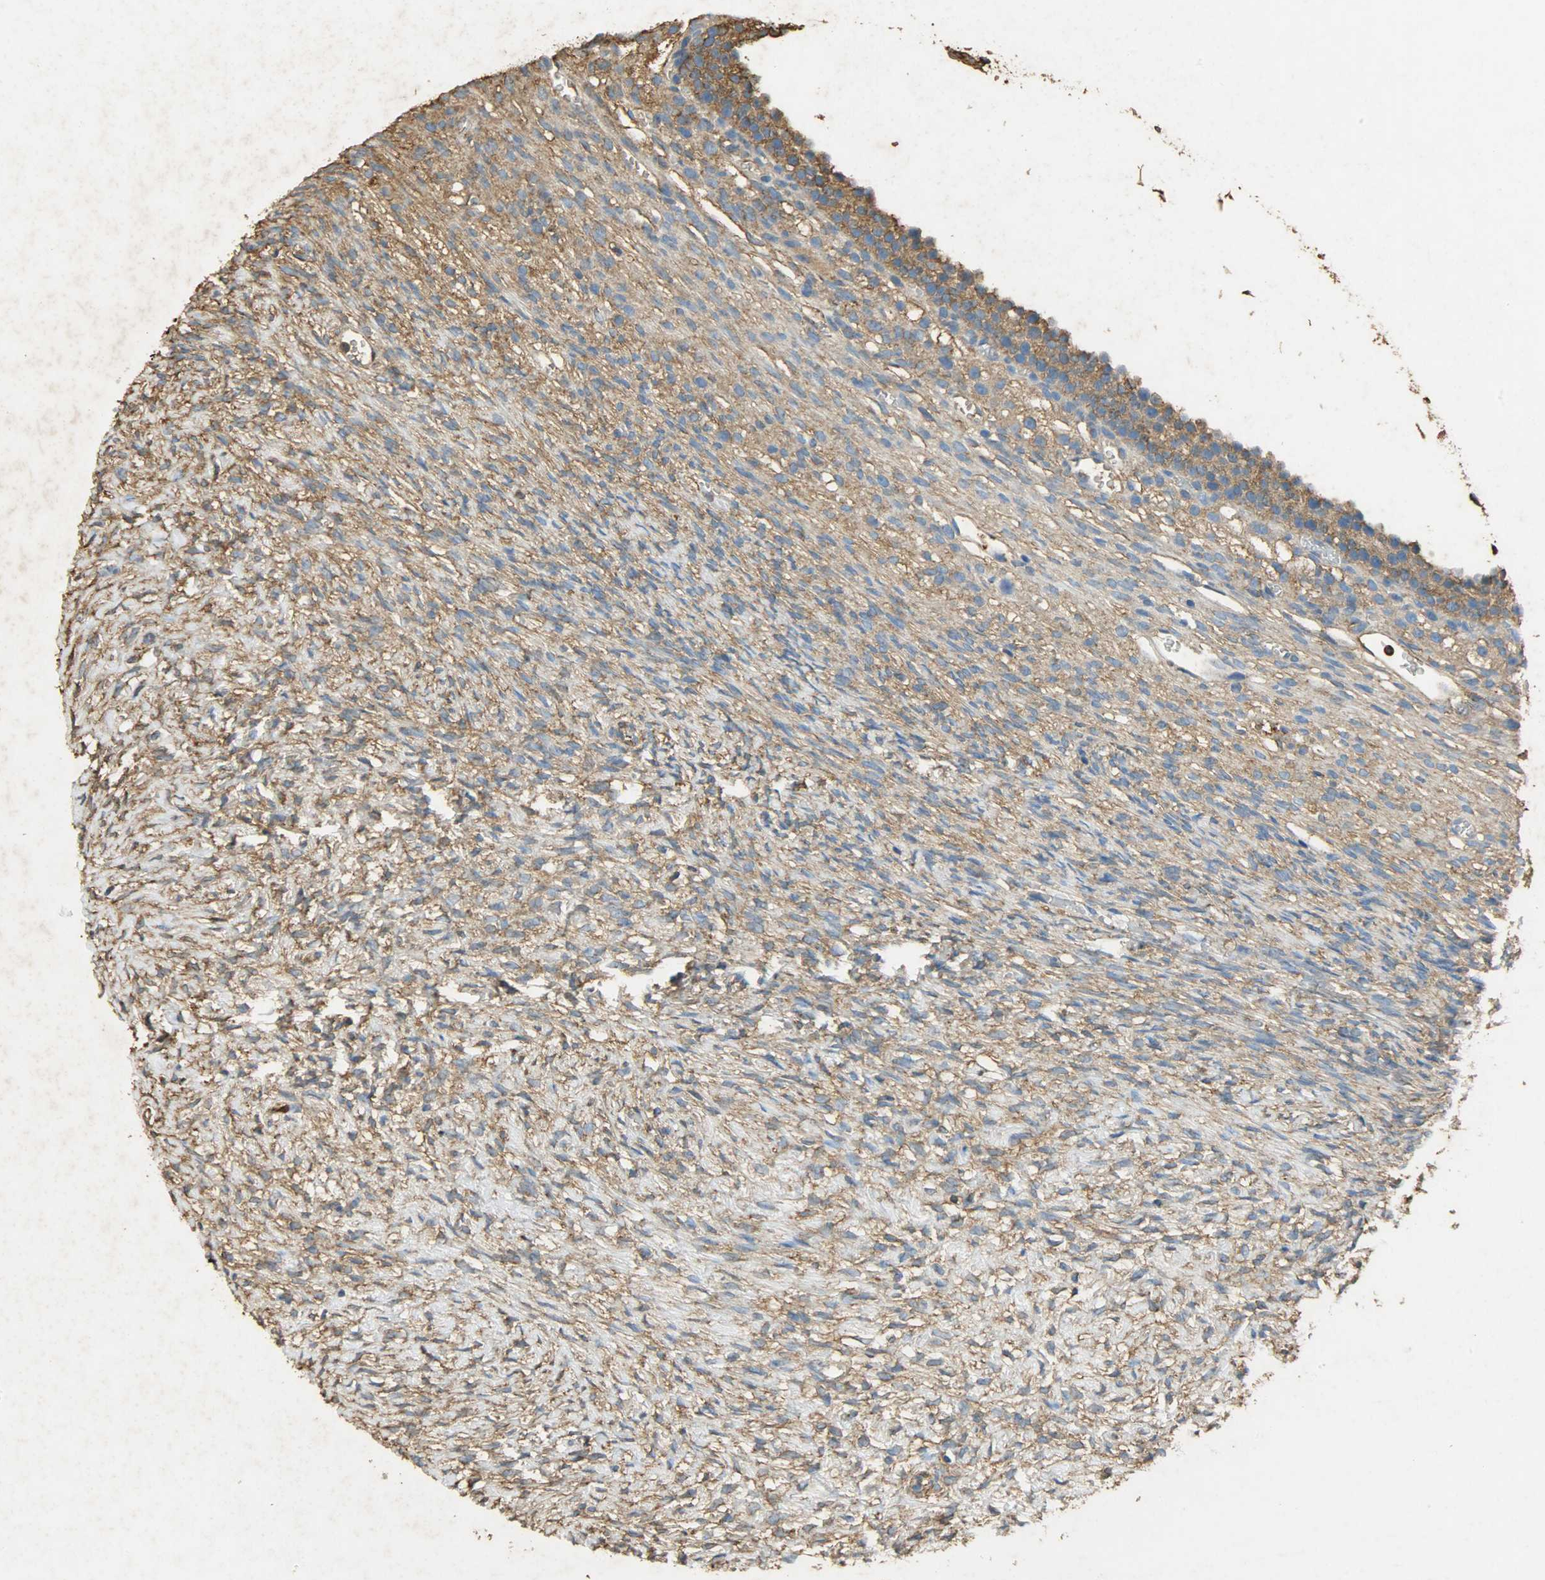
{"staining": {"intensity": "moderate", "quantity": ">75%", "location": "cytoplasmic/membranous"}, "tissue": "ovary", "cell_type": "Ovarian stroma cells", "image_type": "normal", "snomed": [{"axis": "morphology", "description": "Normal tissue, NOS"}, {"axis": "topography", "description": "Ovary"}], "caption": "A brown stain shows moderate cytoplasmic/membranous positivity of a protein in ovarian stroma cells of normal human ovary.", "gene": "ANXA6", "patient": {"sex": "female", "age": 35}}